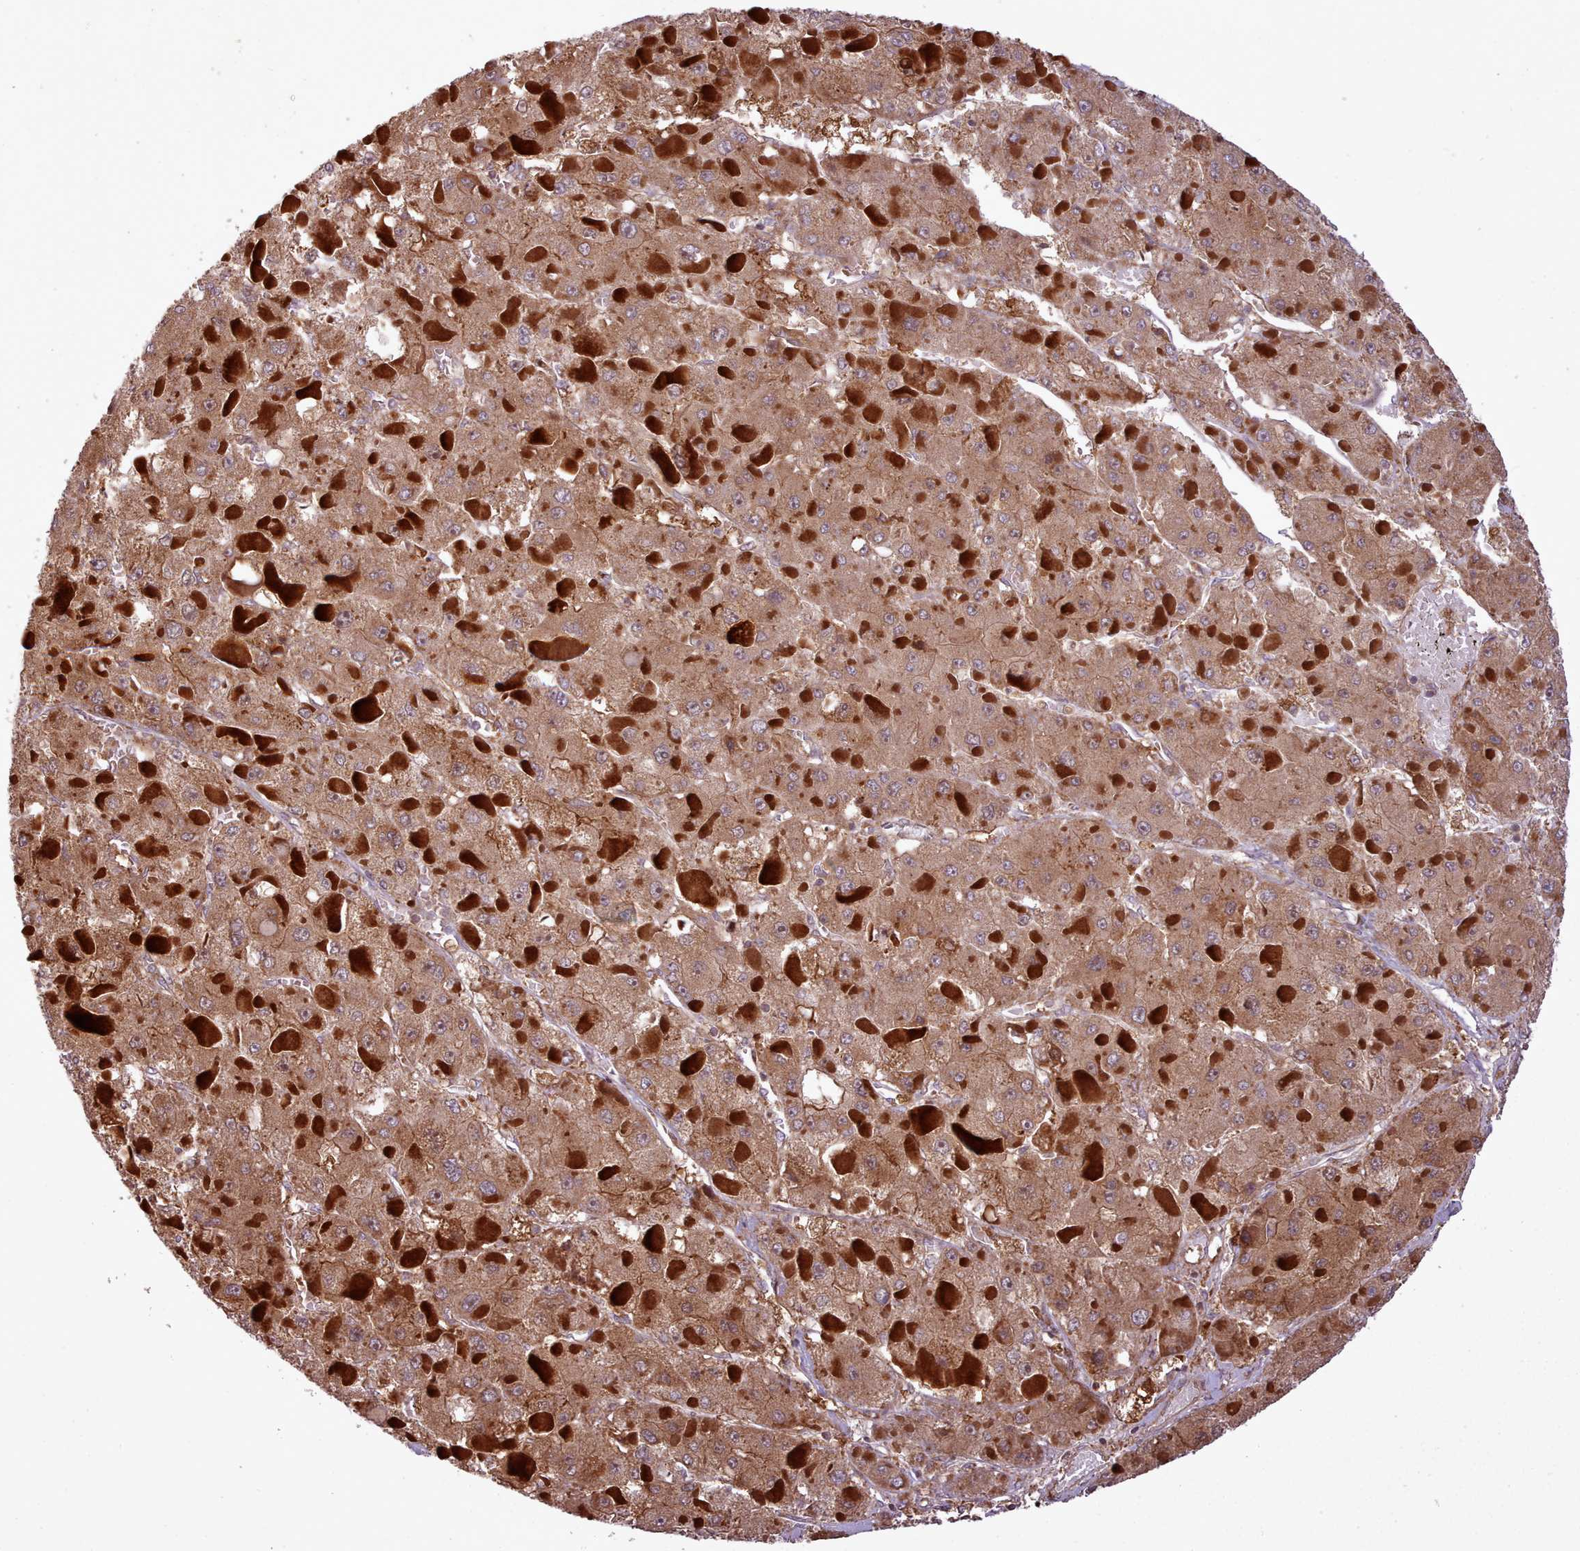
{"staining": {"intensity": "moderate", "quantity": ">75%", "location": "cytoplasmic/membranous"}, "tissue": "liver cancer", "cell_type": "Tumor cells", "image_type": "cancer", "snomed": [{"axis": "morphology", "description": "Carcinoma, Hepatocellular, NOS"}, {"axis": "topography", "description": "Liver"}], "caption": "Tumor cells show medium levels of moderate cytoplasmic/membranous staining in approximately >75% of cells in liver cancer (hepatocellular carcinoma).", "gene": "NLRP7", "patient": {"sex": "female", "age": 73}}